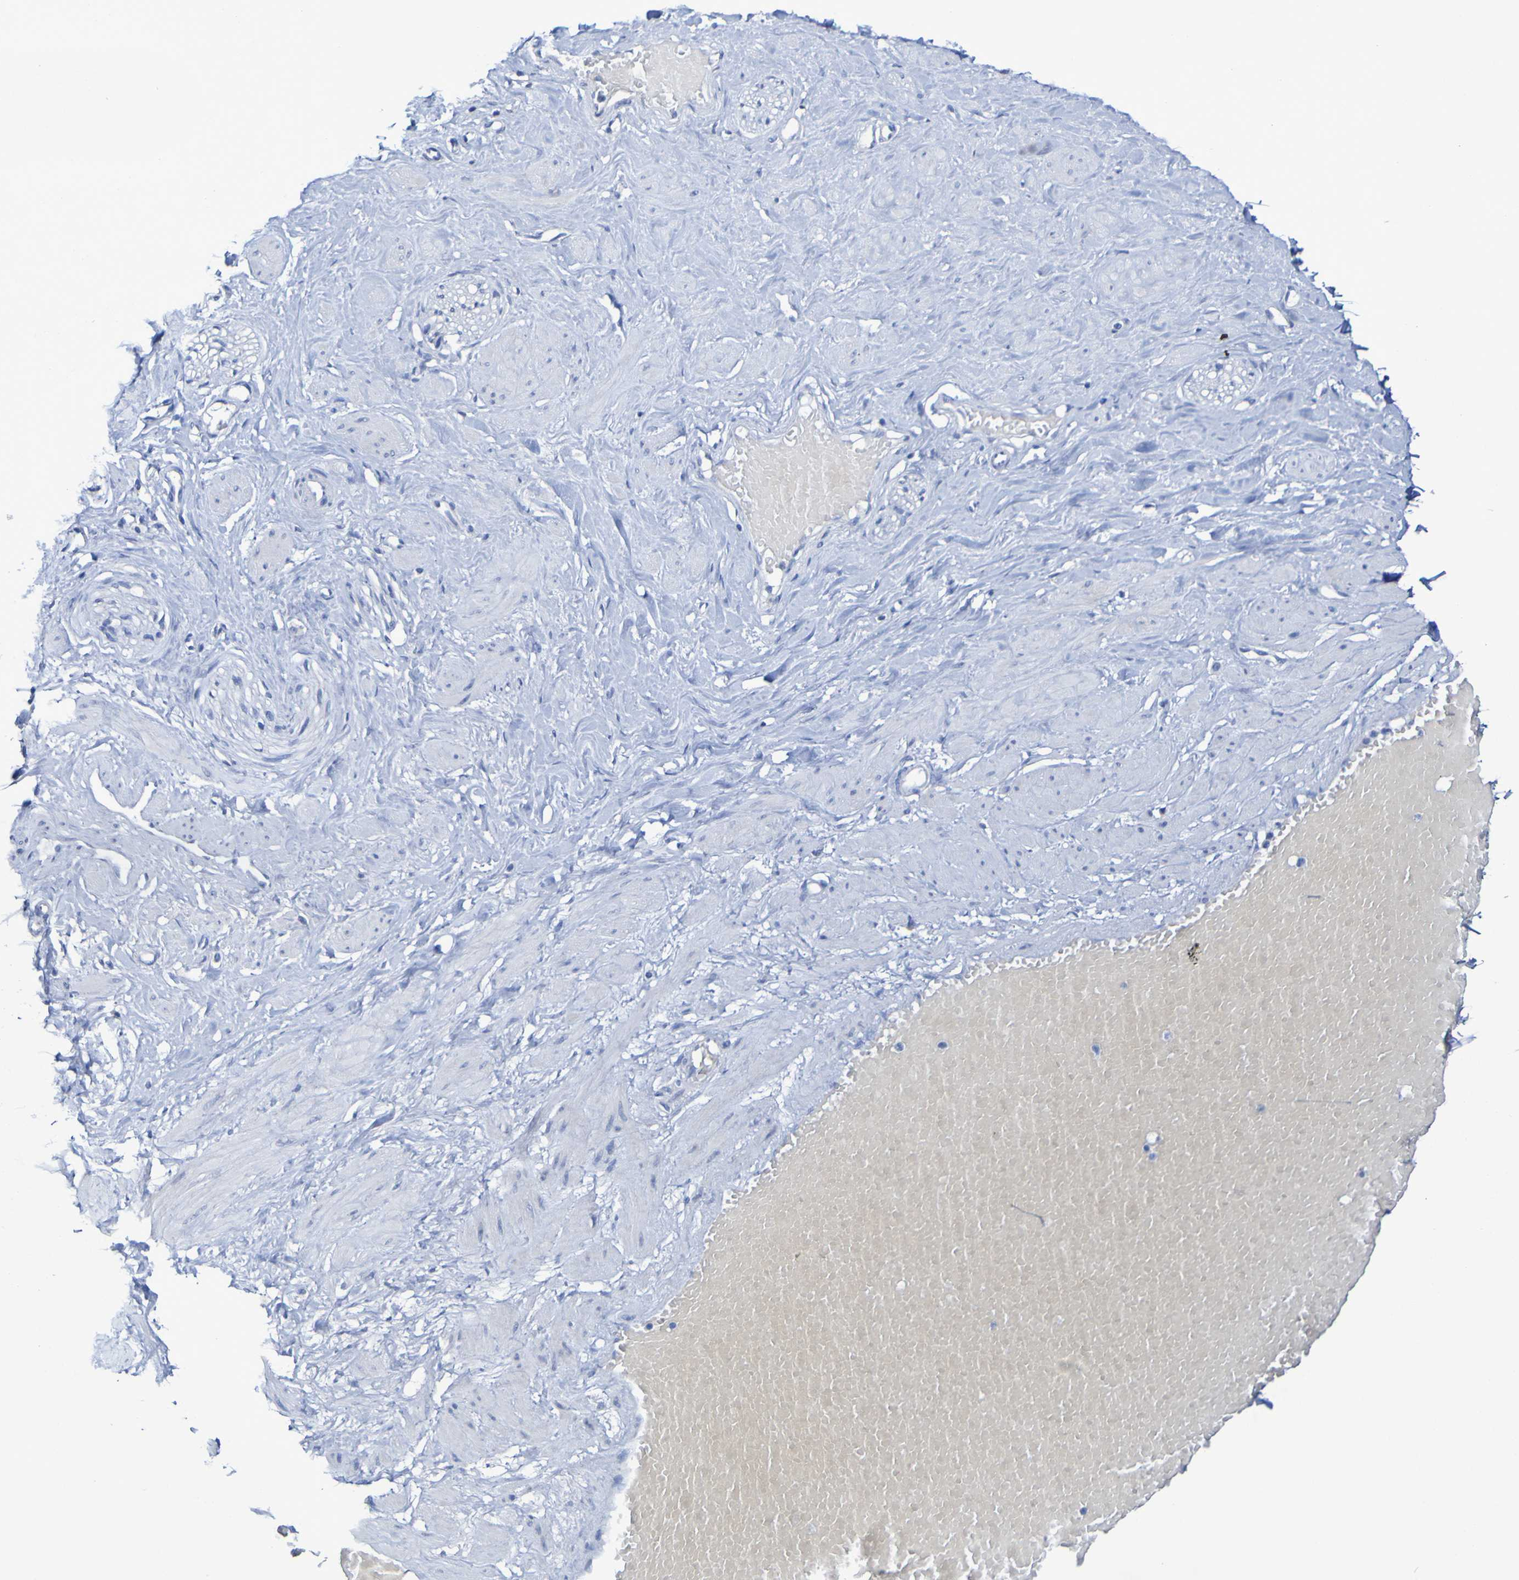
{"staining": {"intensity": "negative", "quantity": "none", "location": "none"}, "tissue": "adipose tissue", "cell_type": "Adipocytes", "image_type": "normal", "snomed": [{"axis": "morphology", "description": "Normal tissue, NOS"}, {"axis": "topography", "description": "Soft tissue"}, {"axis": "topography", "description": "Vascular tissue"}], "caption": "Adipose tissue stained for a protein using immunohistochemistry (IHC) shows no positivity adipocytes.", "gene": "SLC3A2", "patient": {"sex": "female", "age": 35}}